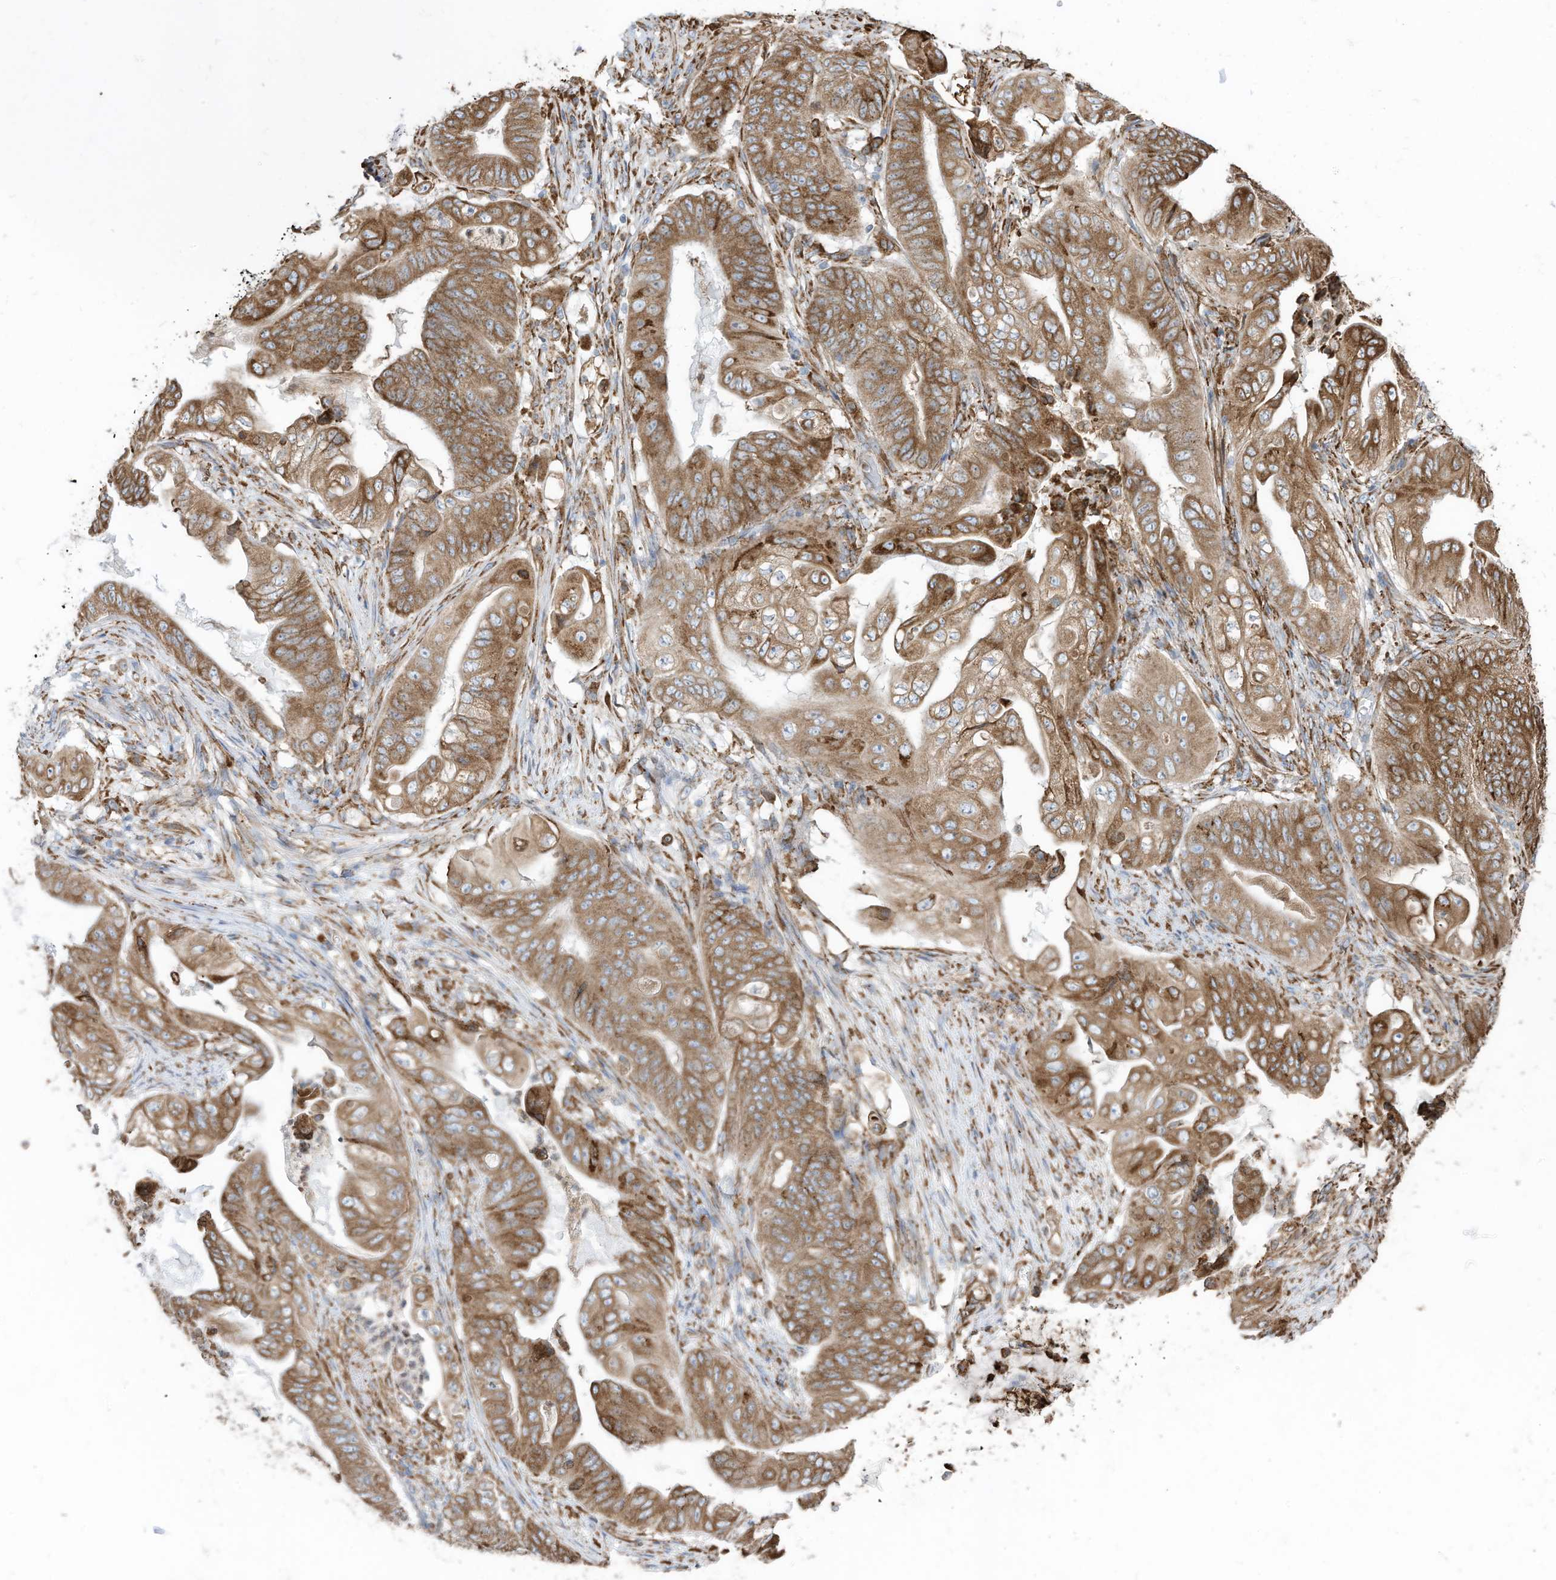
{"staining": {"intensity": "strong", "quantity": ">75%", "location": "cytoplasmic/membranous"}, "tissue": "stomach cancer", "cell_type": "Tumor cells", "image_type": "cancer", "snomed": [{"axis": "morphology", "description": "Adenocarcinoma, NOS"}, {"axis": "topography", "description": "Stomach"}], "caption": "Tumor cells display strong cytoplasmic/membranous positivity in about >75% of cells in adenocarcinoma (stomach). (IHC, brightfield microscopy, high magnification).", "gene": "ZNF354C", "patient": {"sex": "female", "age": 73}}